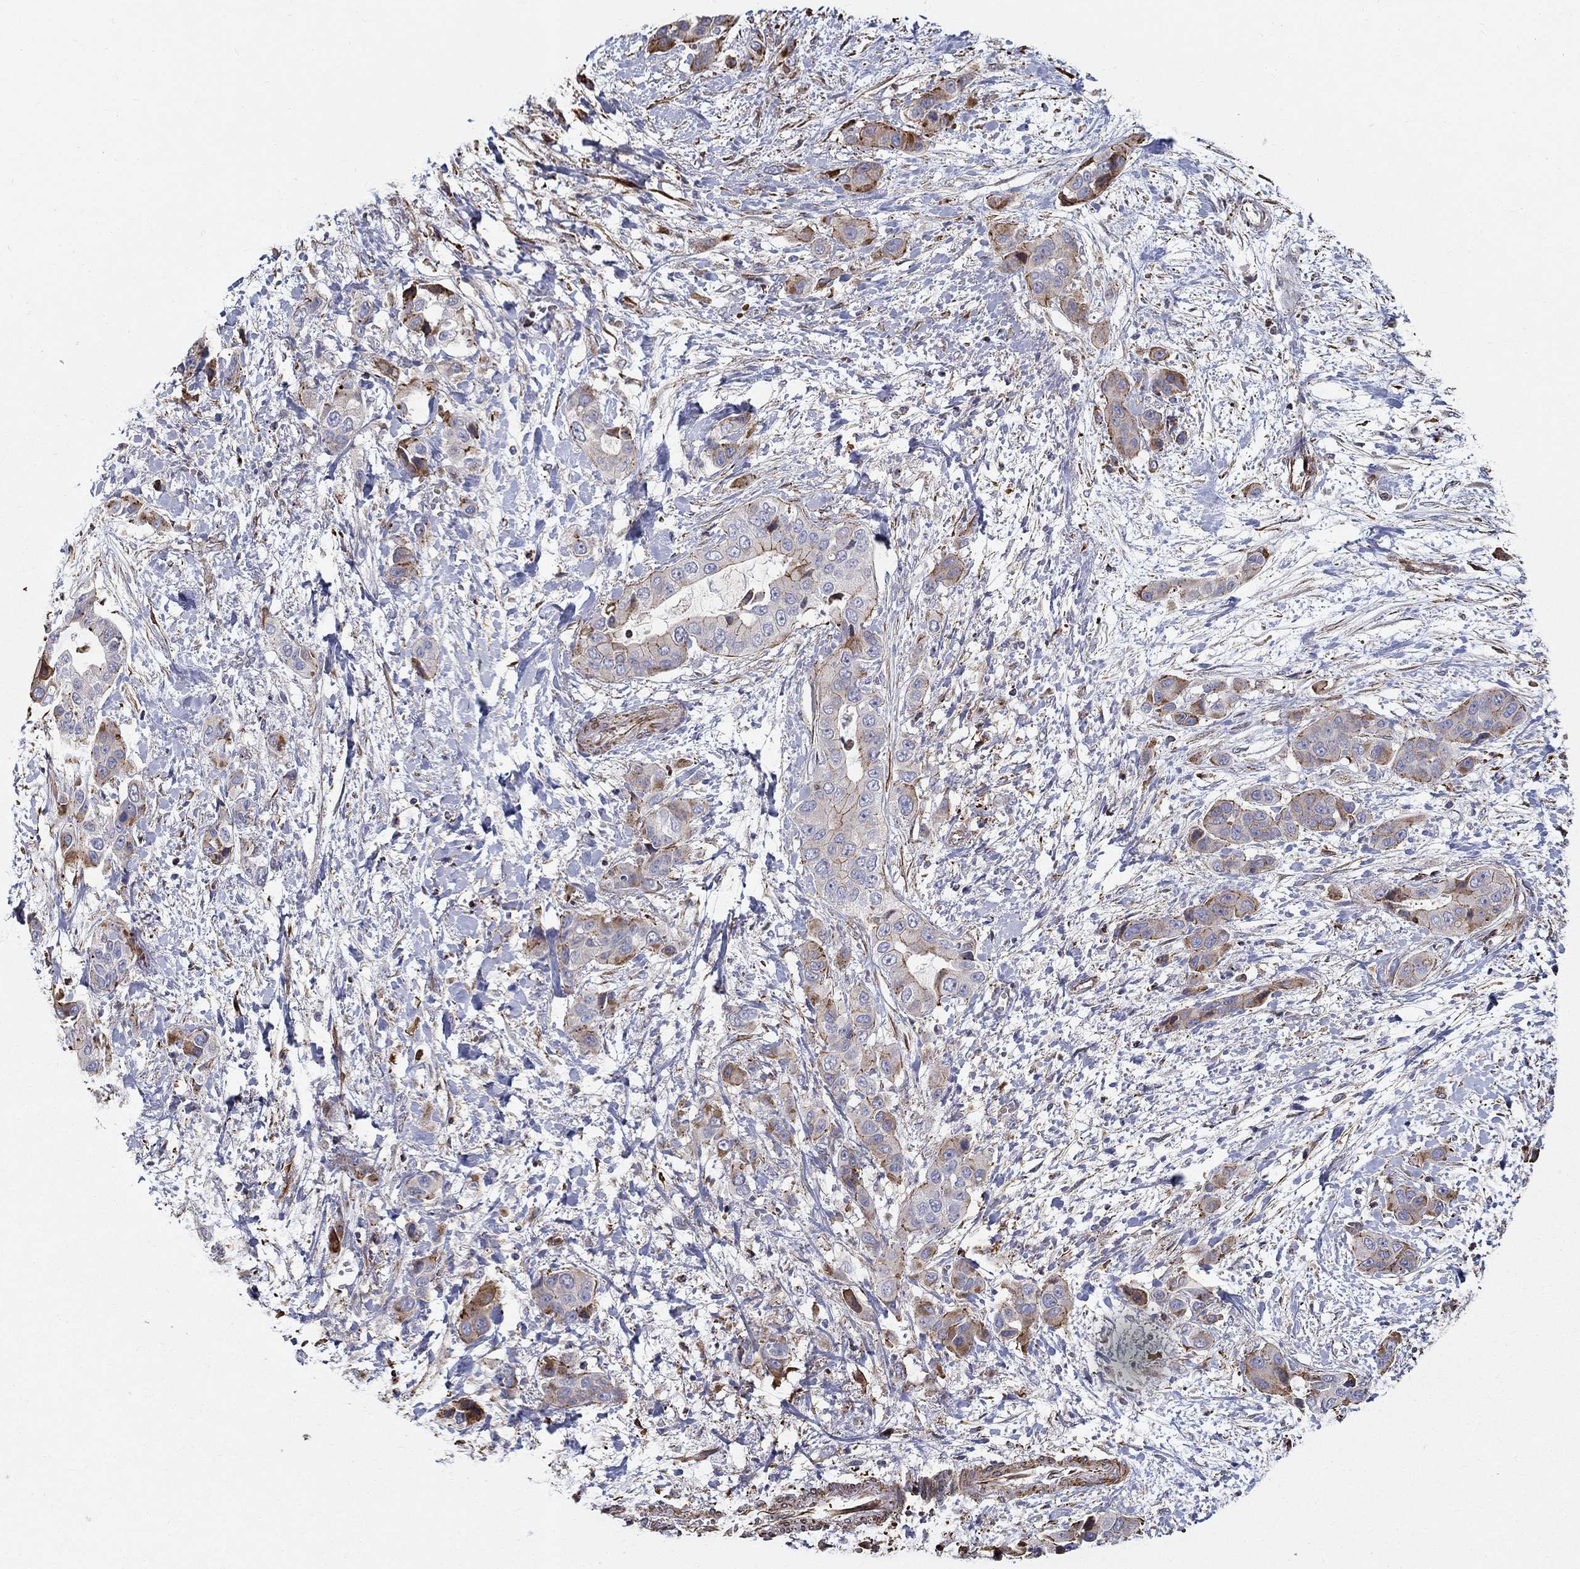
{"staining": {"intensity": "strong", "quantity": "<25%", "location": "cytoplasmic/membranous"}, "tissue": "liver cancer", "cell_type": "Tumor cells", "image_type": "cancer", "snomed": [{"axis": "morphology", "description": "Cholangiocarcinoma"}, {"axis": "topography", "description": "Liver"}], "caption": "Protein expression analysis of human liver cholangiocarcinoma reveals strong cytoplasmic/membranous staining in about <25% of tumor cells. (DAB (3,3'-diaminobenzidine) IHC, brown staining for protein, blue staining for nuclei).", "gene": "NPHP1", "patient": {"sex": "female", "age": 52}}